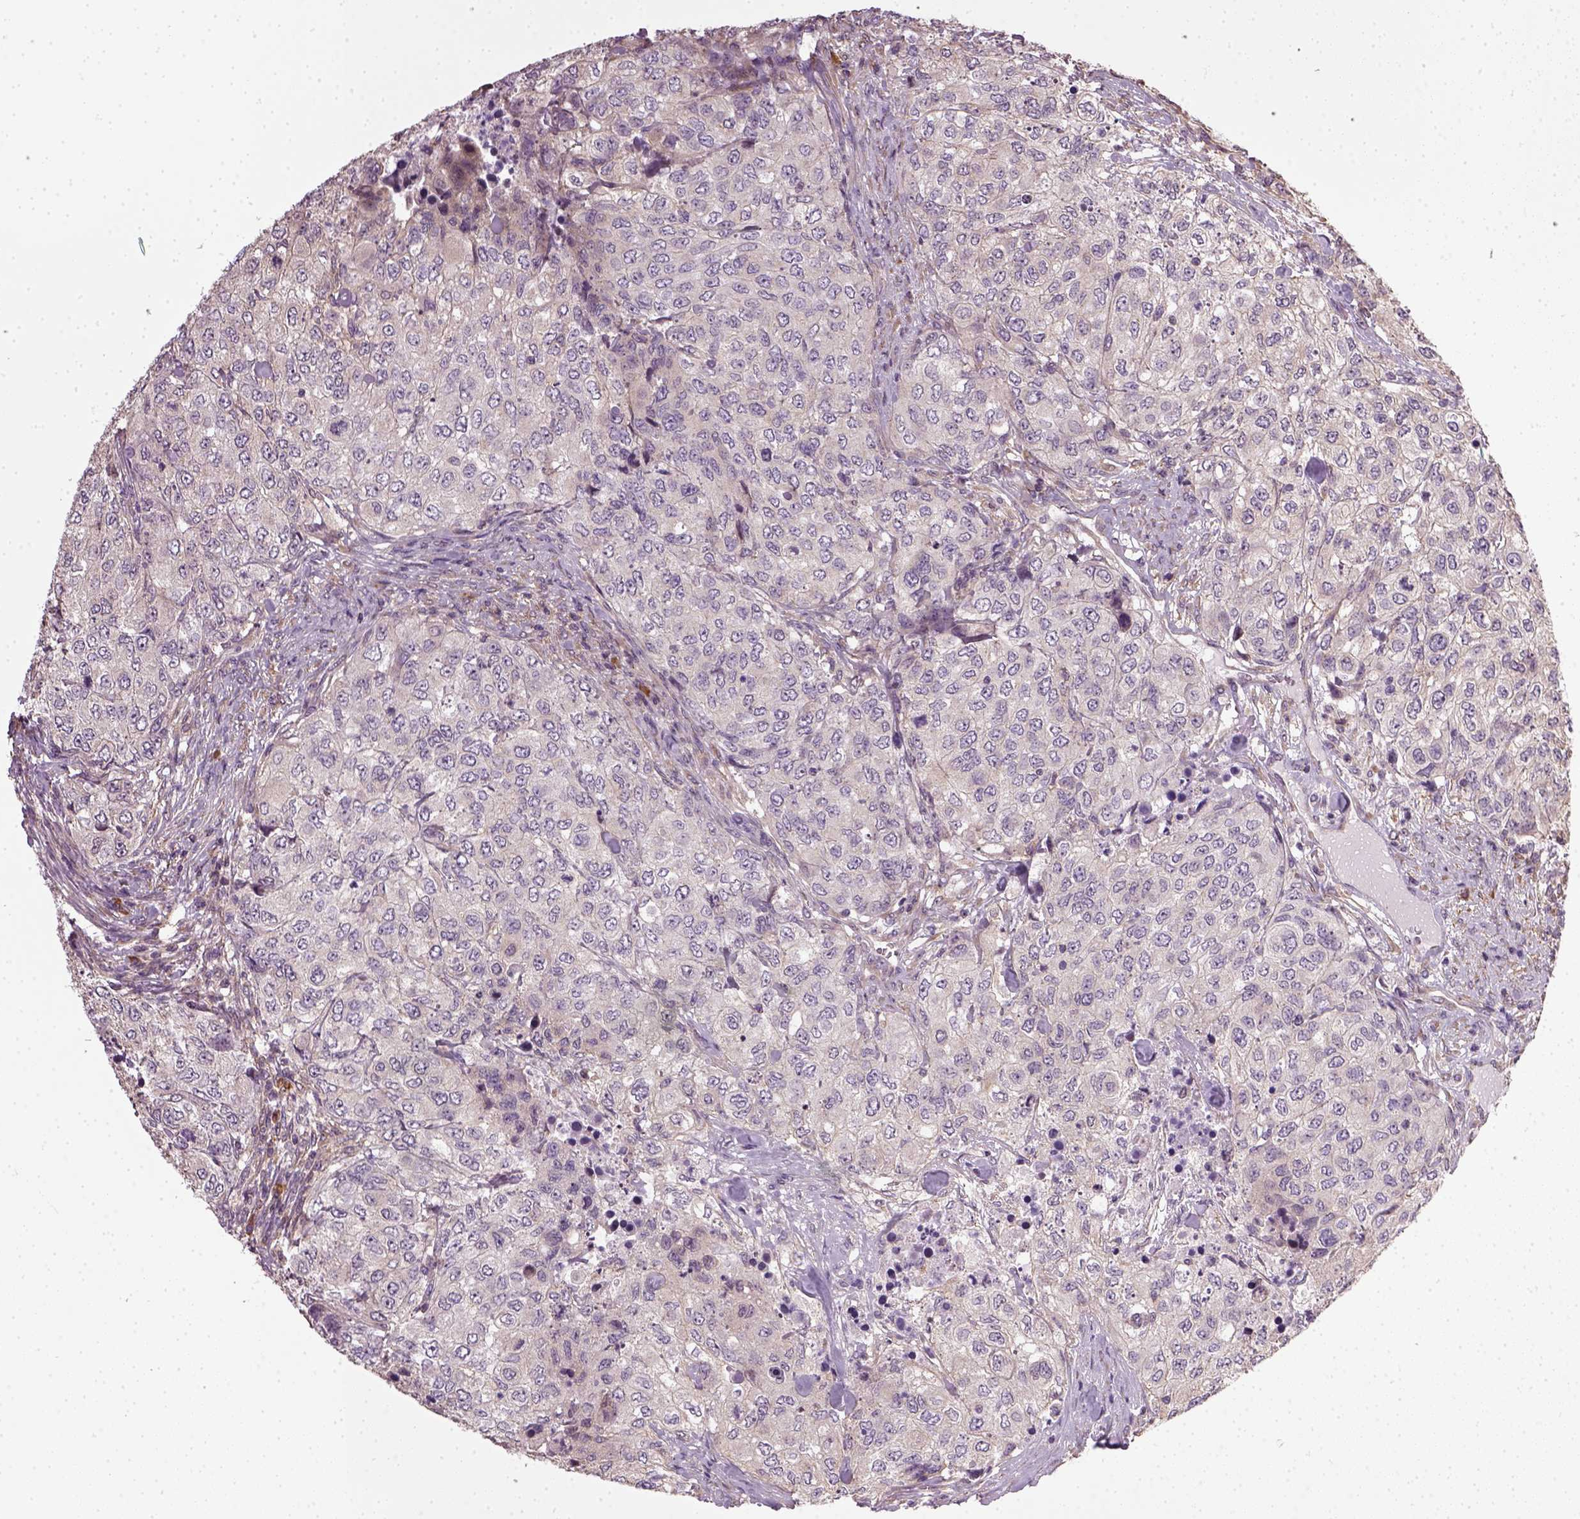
{"staining": {"intensity": "negative", "quantity": "none", "location": "none"}, "tissue": "urothelial cancer", "cell_type": "Tumor cells", "image_type": "cancer", "snomed": [{"axis": "morphology", "description": "Urothelial carcinoma, High grade"}, {"axis": "topography", "description": "Urinary bladder"}], "caption": "Micrograph shows no protein staining in tumor cells of high-grade urothelial carcinoma tissue.", "gene": "TPRG1", "patient": {"sex": "female", "age": 78}}